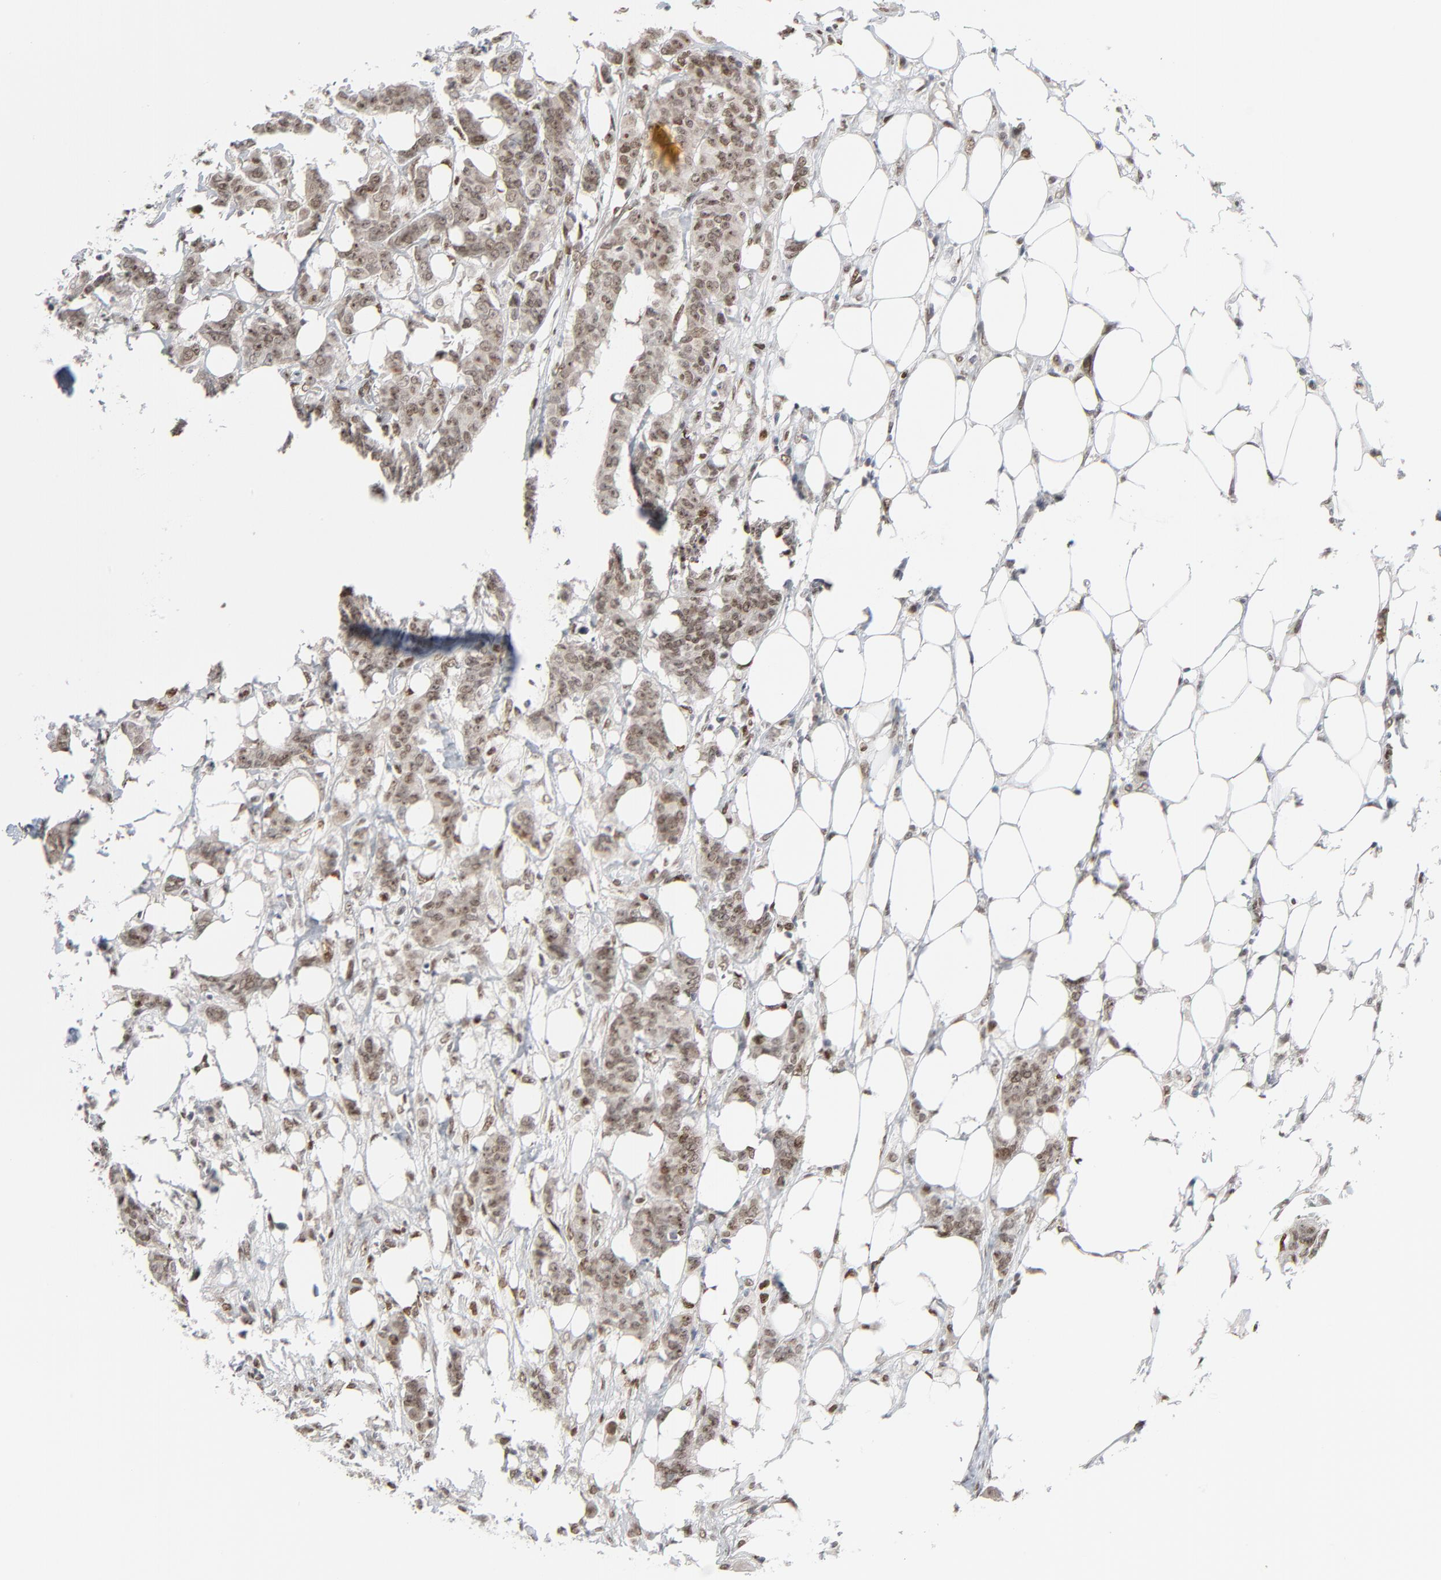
{"staining": {"intensity": "moderate", "quantity": ">75%", "location": "nuclear"}, "tissue": "breast cancer", "cell_type": "Tumor cells", "image_type": "cancer", "snomed": [{"axis": "morphology", "description": "Duct carcinoma"}, {"axis": "topography", "description": "Breast"}], "caption": "The image exhibits immunohistochemical staining of breast intraductal carcinoma. There is moderate nuclear expression is identified in approximately >75% of tumor cells.", "gene": "CUX1", "patient": {"sex": "female", "age": 40}}